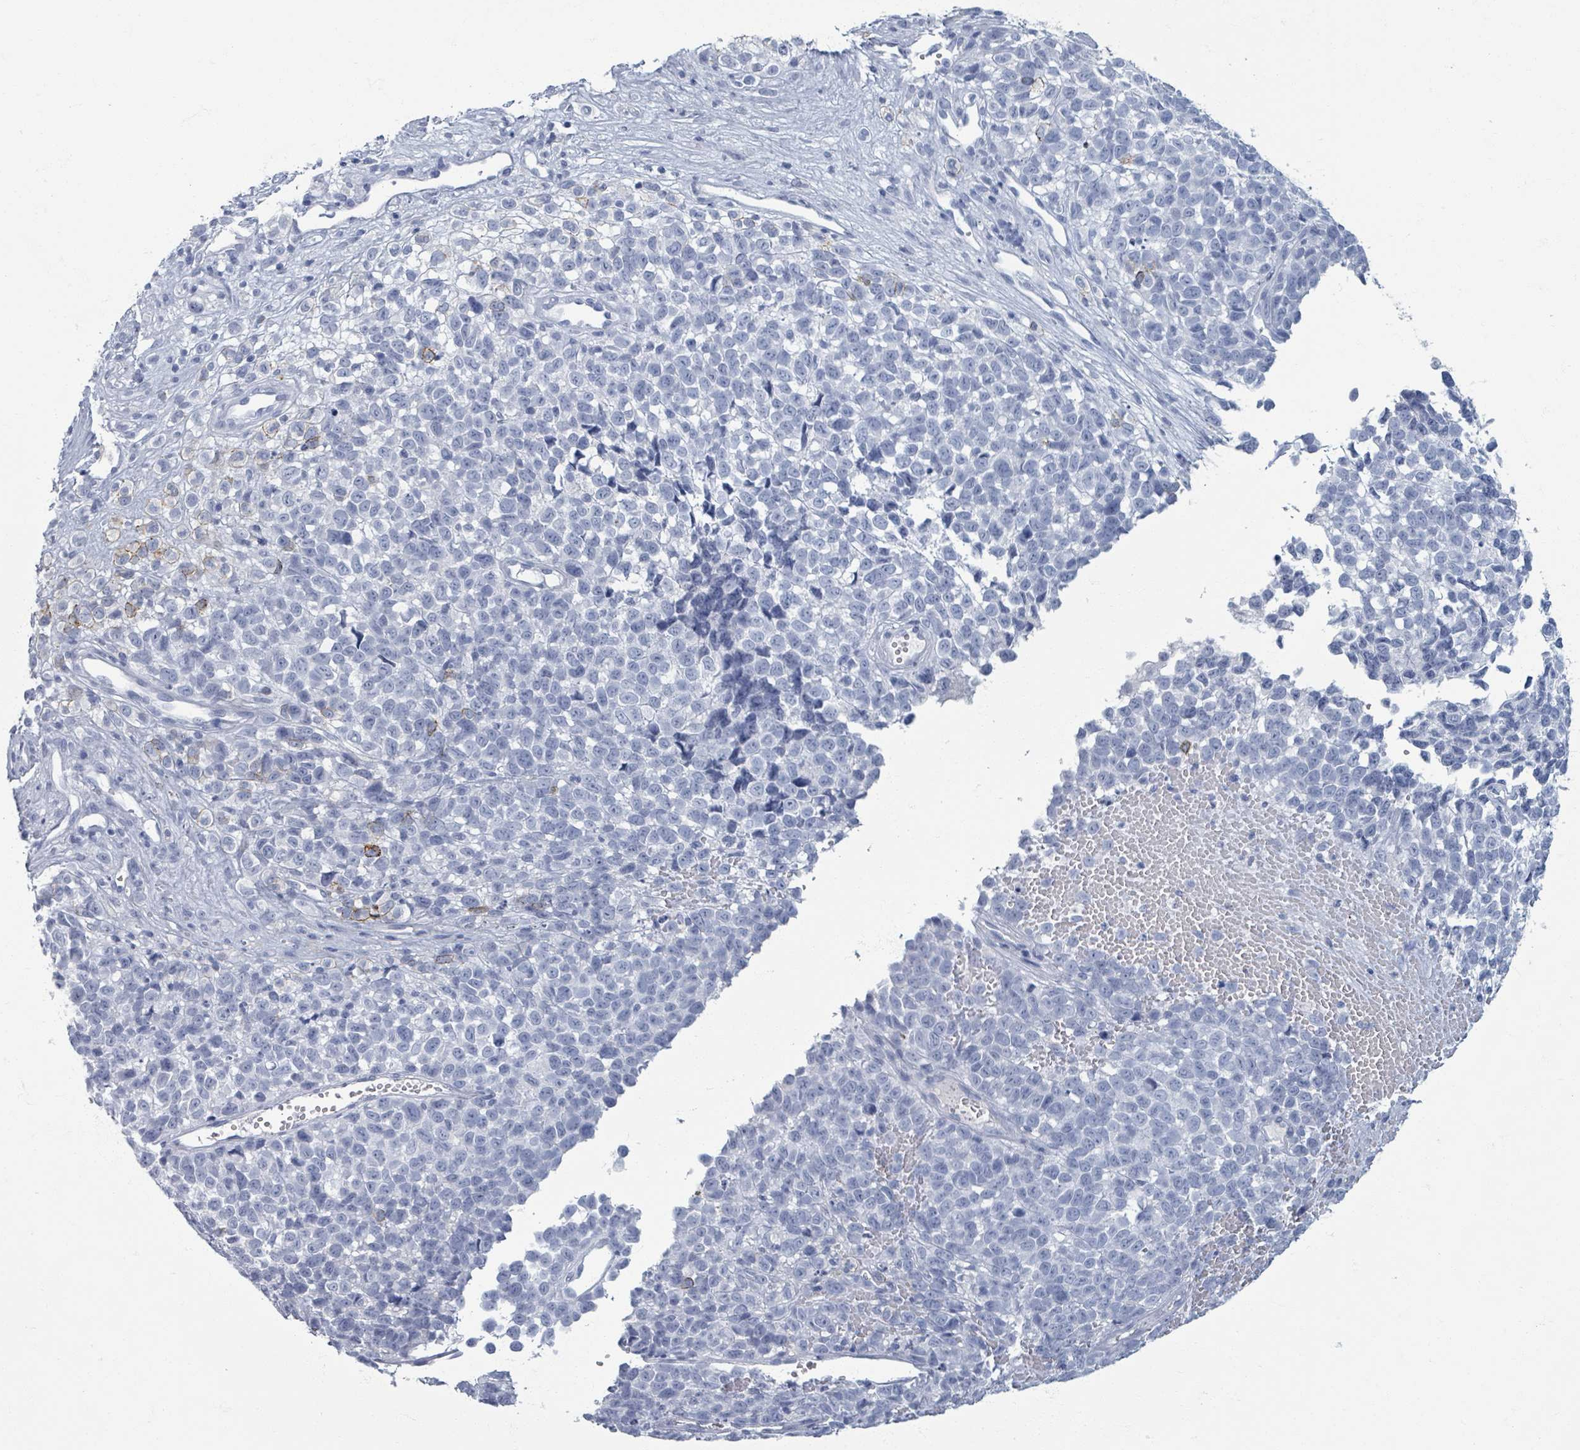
{"staining": {"intensity": "negative", "quantity": "none", "location": "none"}, "tissue": "melanoma", "cell_type": "Tumor cells", "image_type": "cancer", "snomed": [{"axis": "morphology", "description": "Malignant melanoma, NOS"}, {"axis": "topography", "description": "Nose, NOS"}], "caption": "Protein analysis of melanoma exhibits no significant positivity in tumor cells. (DAB immunohistochemistry visualized using brightfield microscopy, high magnification).", "gene": "TAS2R1", "patient": {"sex": "female", "age": 48}}